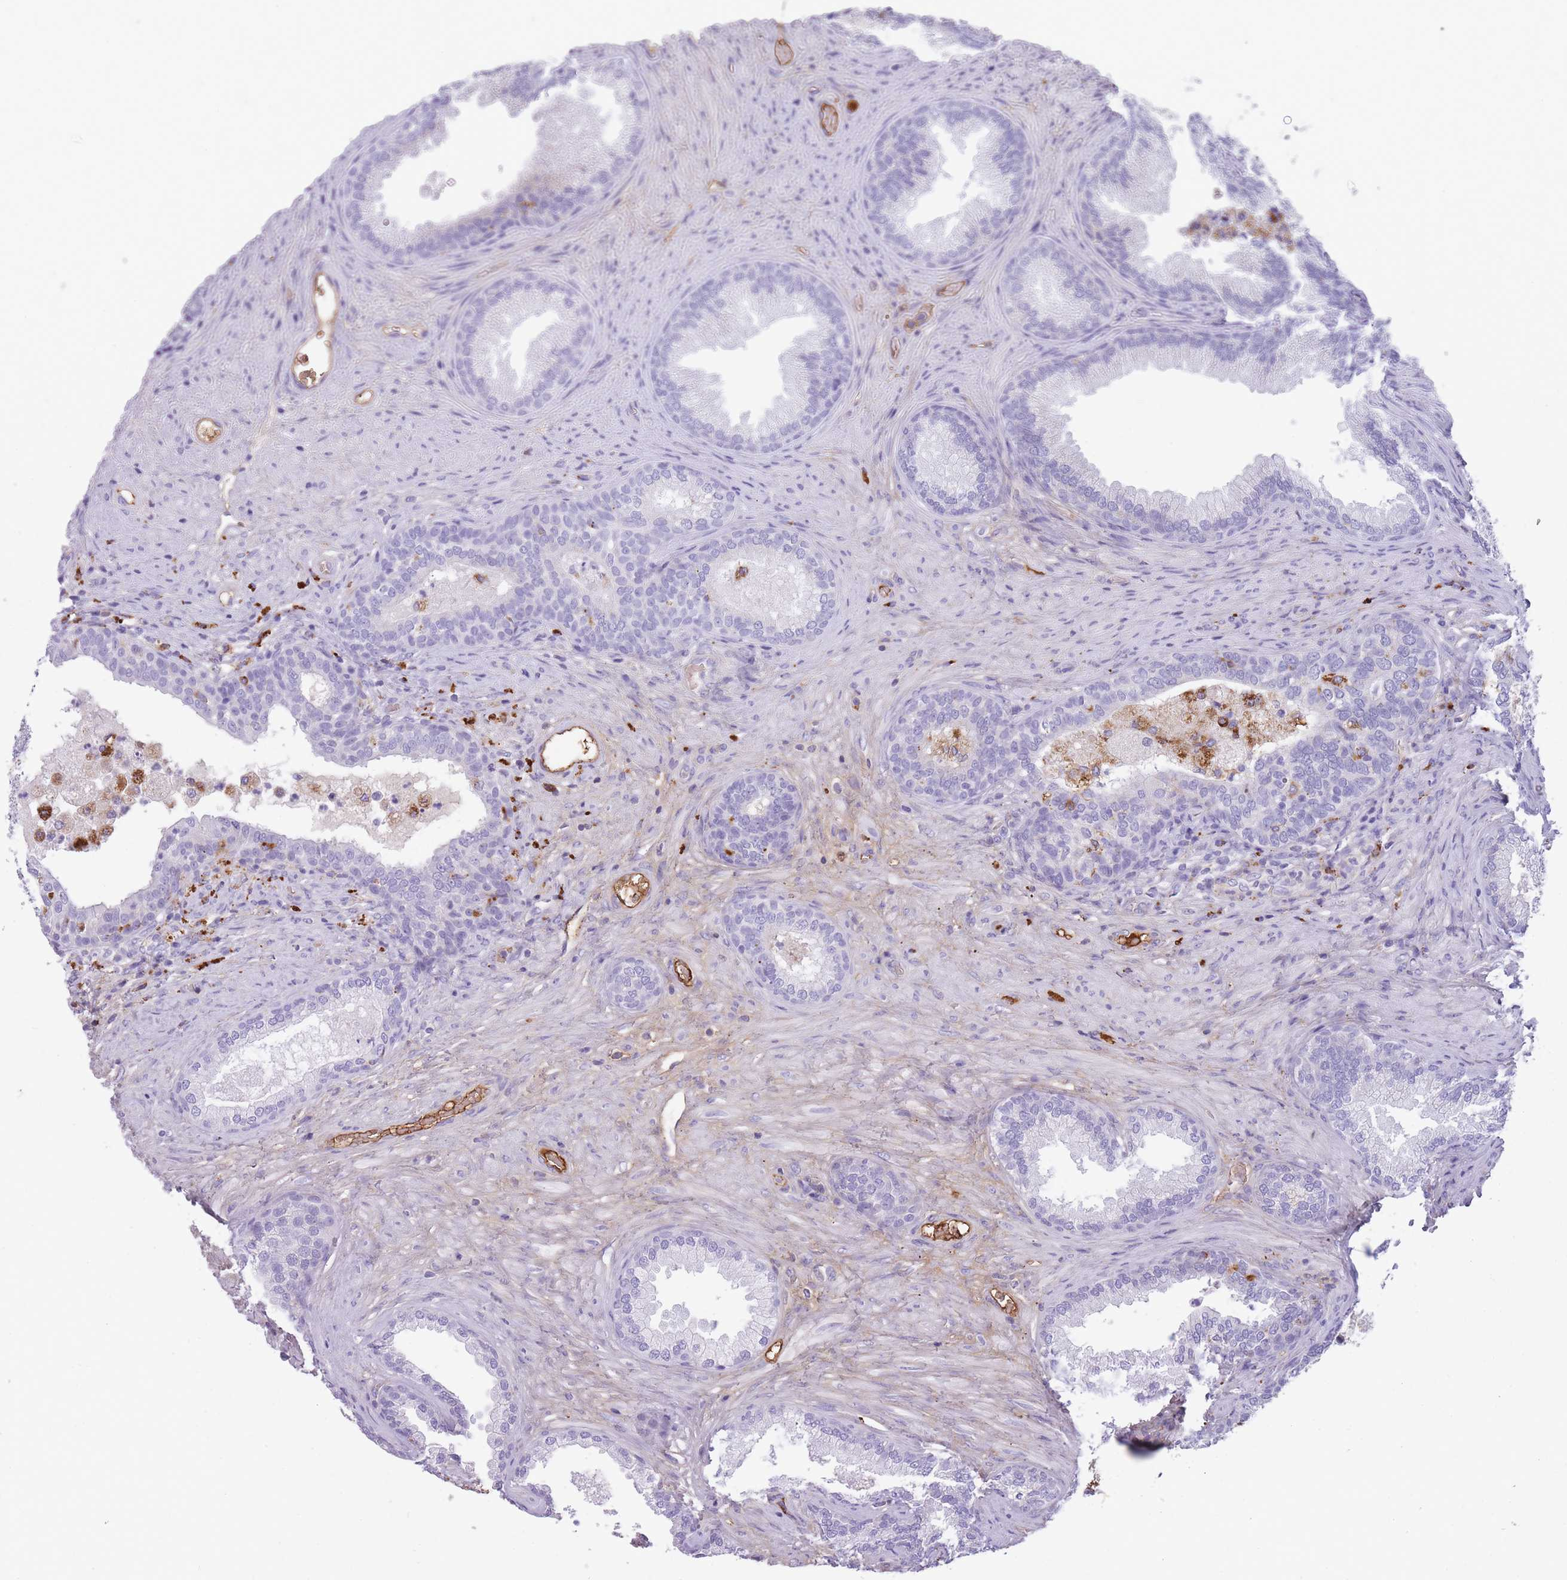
{"staining": {"intensity": "negative", "quantity": "none", "location": "none"}, "tissue": "prostate", "cell_type": "Glandular cells", "image_type": "normal", "snomed": [{"axis": "morphology", "description": "Normal tissue, NOS"}, {"axis": "topography", "description": "Prostate"}], "caption": "The immunohistochemistry (IHC) image has no significant expression in glandular cells of prostate. (Stains: DAB (3,3'-diaminobenzidine) IHC with hematoxylin counter stain, Microscopy: brightfield microscopy at high magnification).", "gene": "GNAT1", "patient": {"sex": "male", "age": 76}}